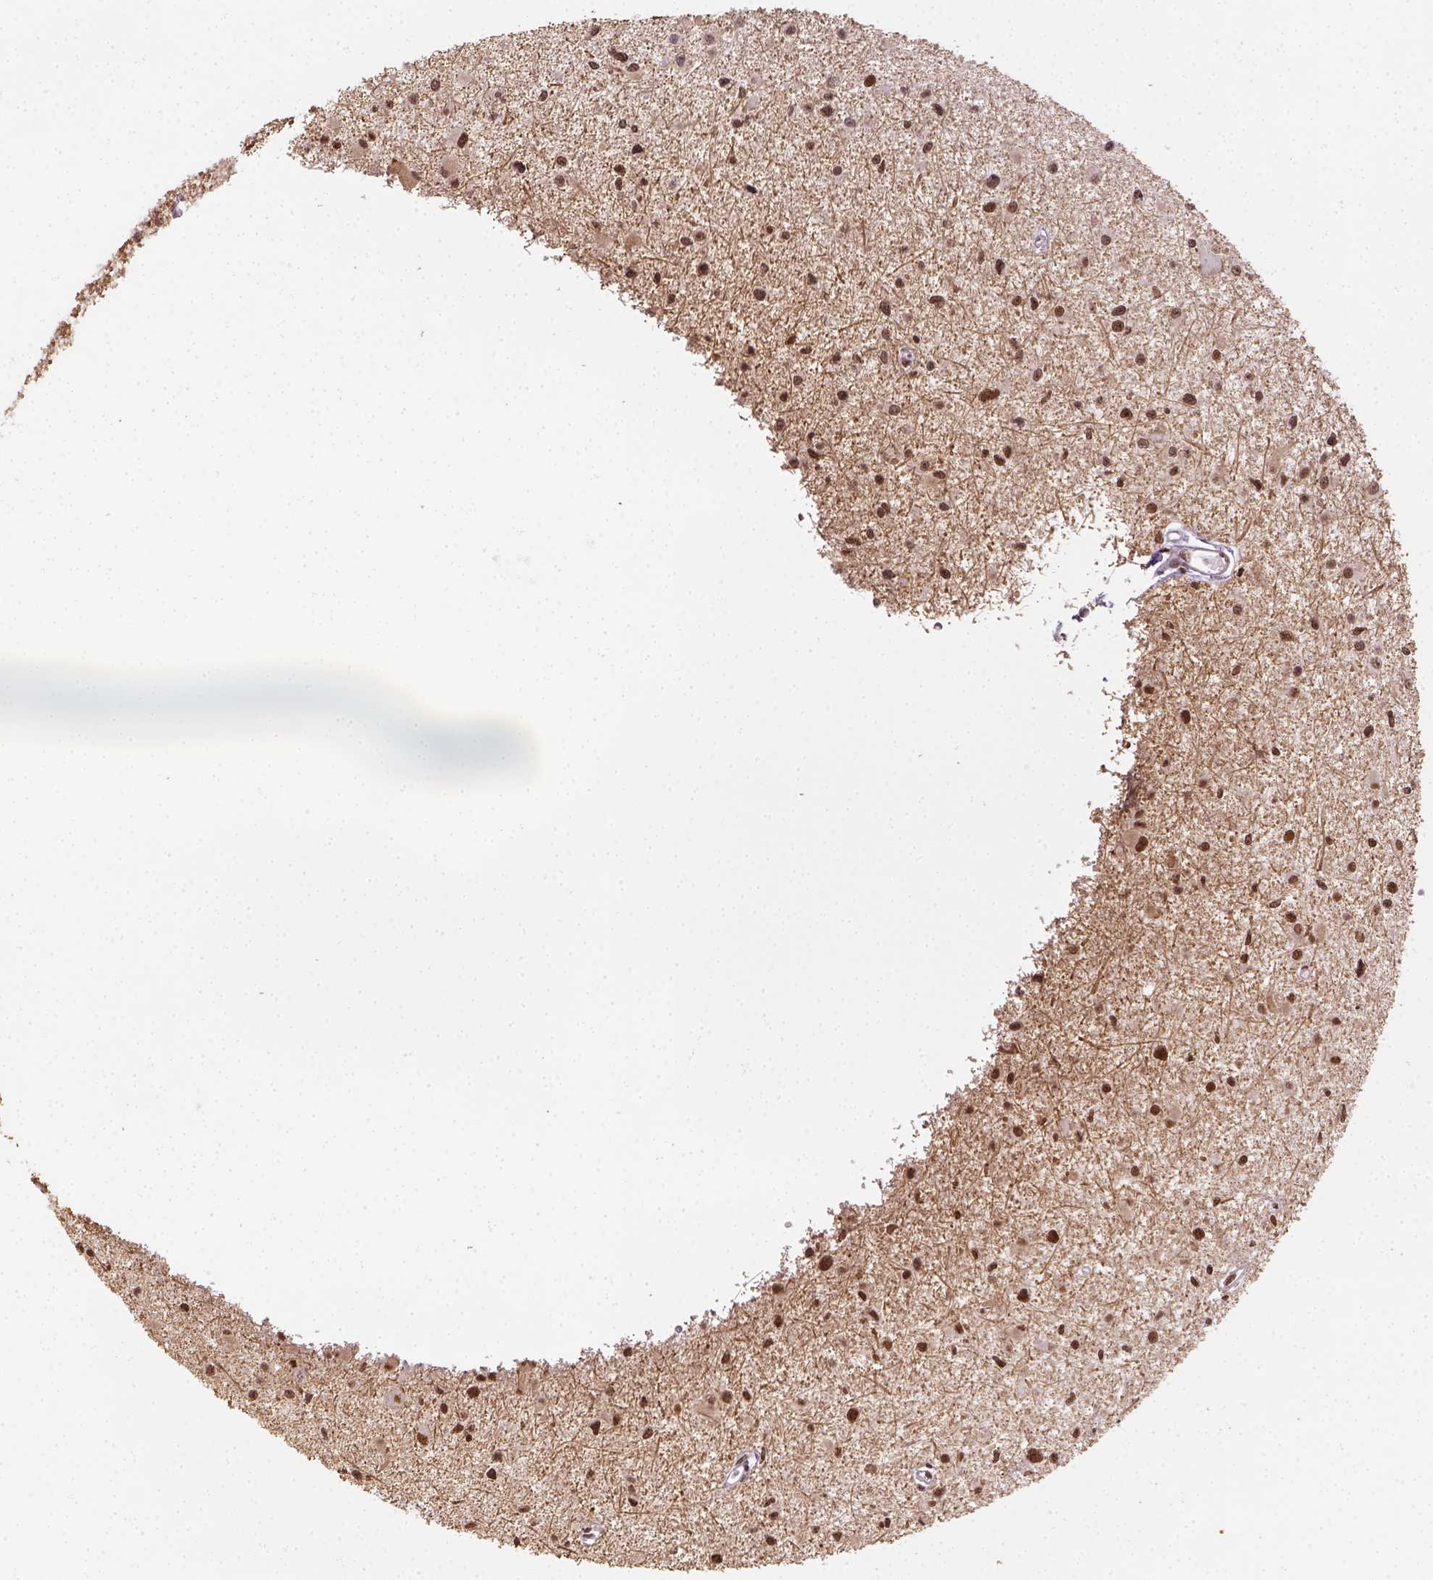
{"staining": {"intensity": "moderate", "quantity": ">75%", "location": "nuclear"}, "tissue": "glioma", "cell_type": "Tumor cells", "image_type": "cancer", "snomed": [{"axis": "morphology", "description": "Glioma, malignant, High grade"}, {"axis": "topography", "description": "Brain"}], "caption": "This image reveals IHC staining of human glioma, with medium moderate nuclear expression in about >75% of tumor cells.", "gene": "FANCE", "patient": {"sex": "male", "age": 54}}